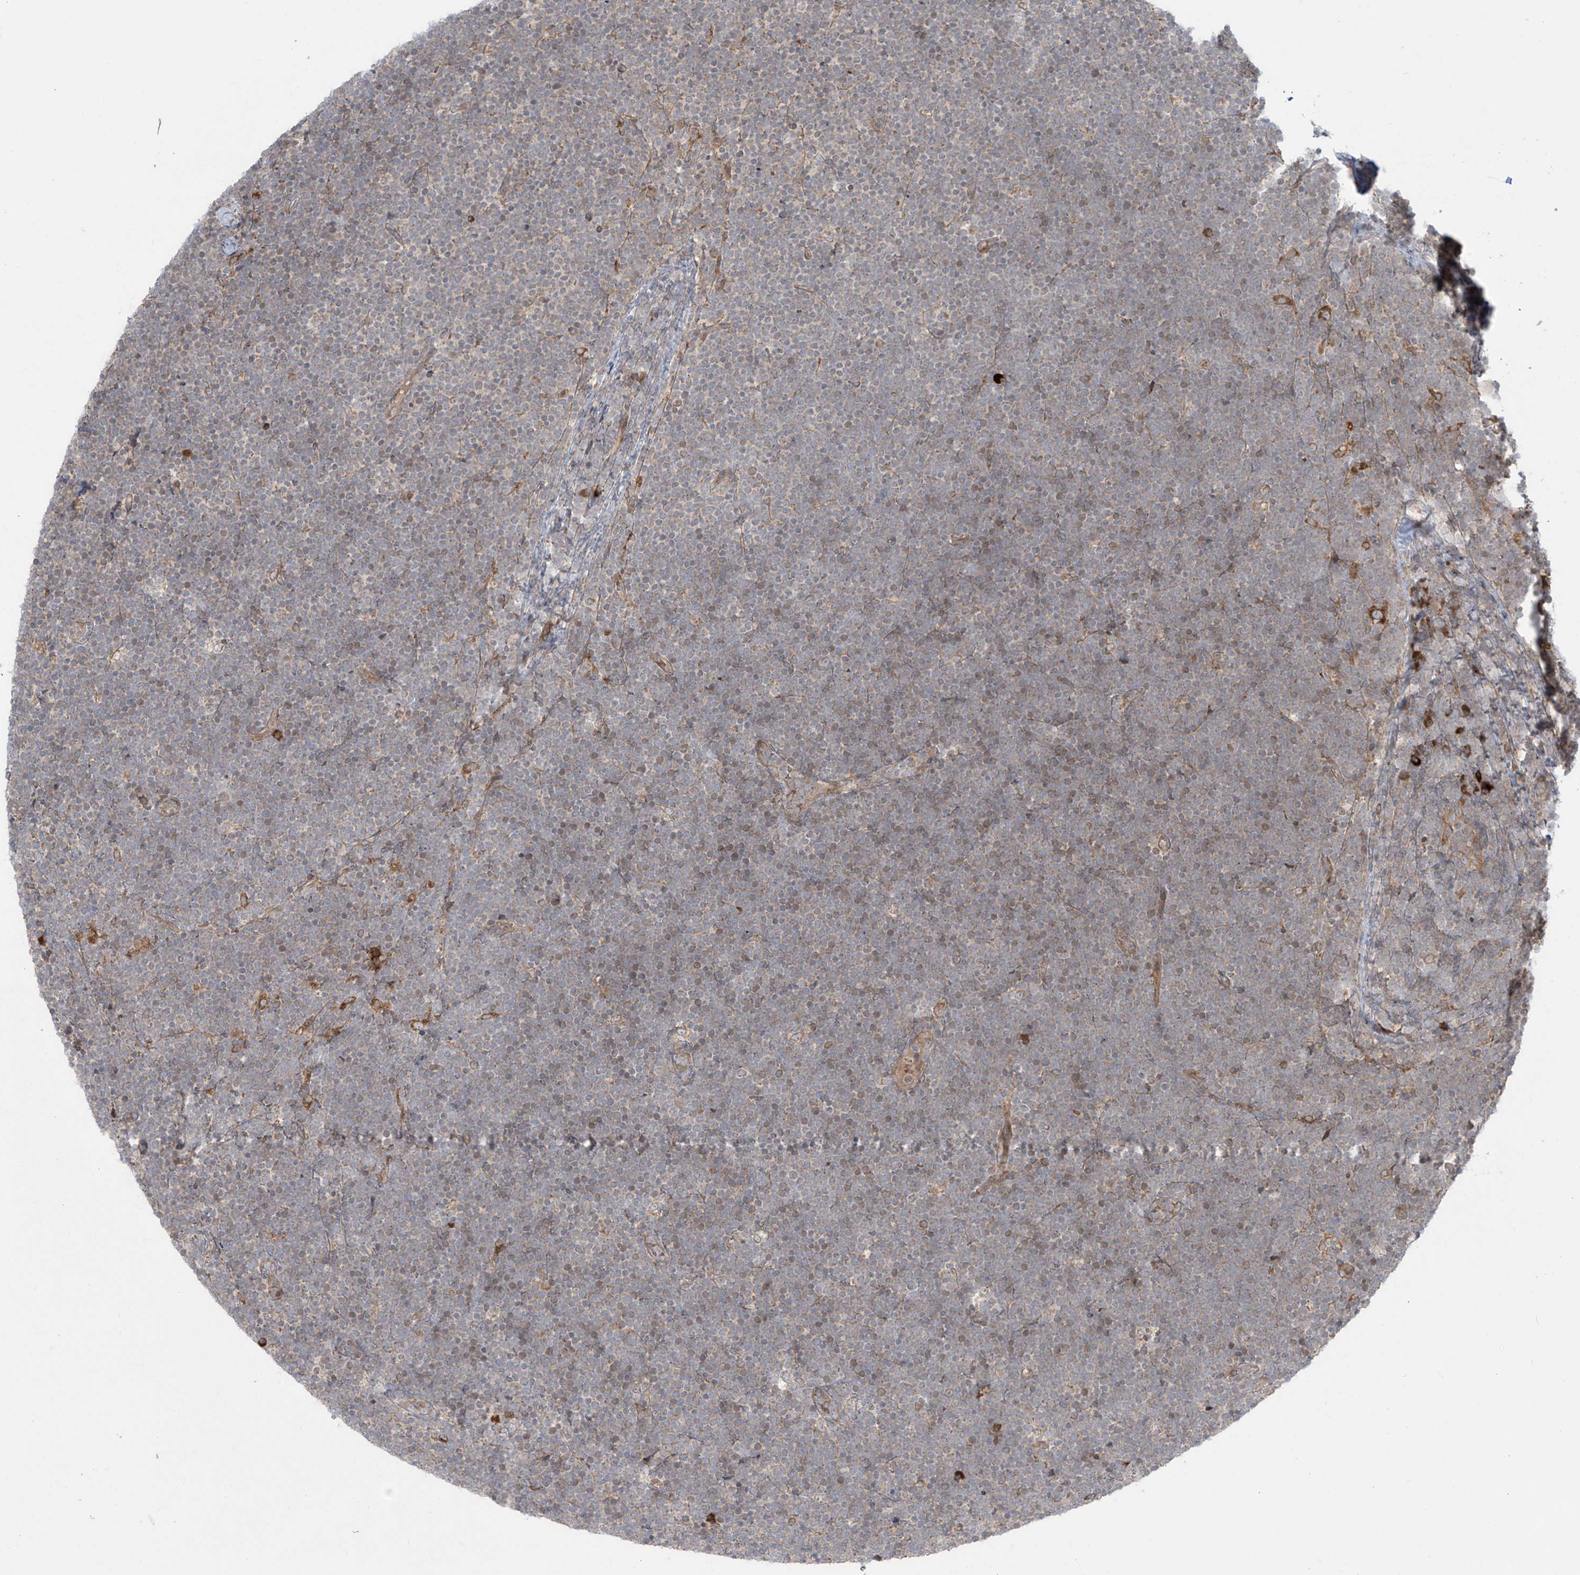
{"staining": {"intensity": "weak", "quantity": "<25%", "location": "cytoplasmic/membranous"}, "tissue": "lymphoma", "cell_type": "Tumor cells", "image_type": "cancer", "snomed": [{"axis": "morphology", "description": "Malignant lymphoma, non-Hodgkin's type, High grade"}, {"axis": "topography", "description": "Lymph node"}], "caption": "The image shows no significant expression in tumor cells of high-grade malignant lymphoma, non-Hodgkin's type.", "gene": "PPAT", "patient": {"sex": "male", "age": 13}}